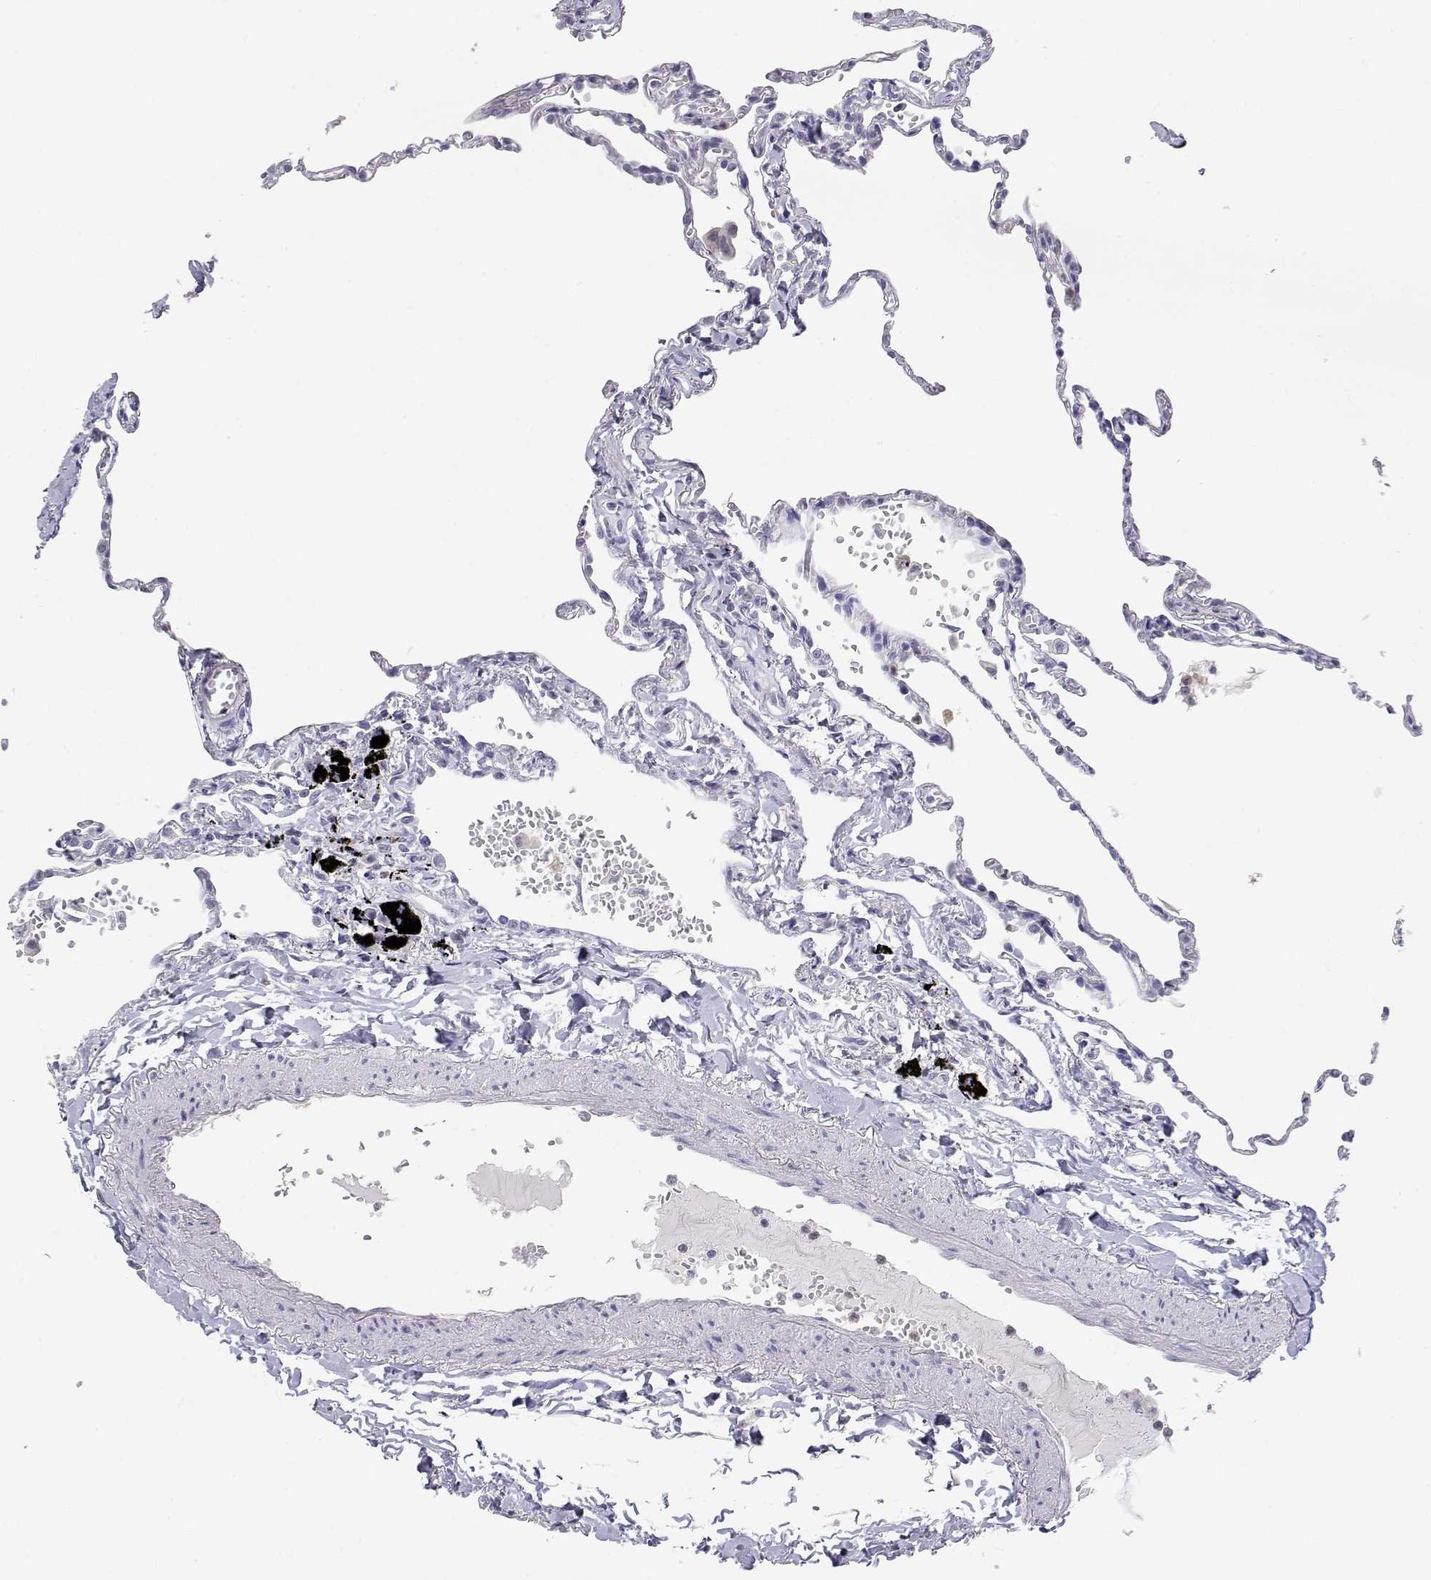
{"staining": {"intensity": "negative", "quantity": "none", "location": "none"}, "tissue": "lung", "cell_type": "Alveolar cells", "image_type": "normal", "snomed": [{"axis": "morphology", "description": "Normal tissue, NOS"}, {"axis": "topography", "description": "Lung"}], "caption": "Human lung stained for a protein using immunohistochemistry exhibits no staining in alveolar cells.", "gene": "ADA", "patient": {"sex": "male", "age": 78}}